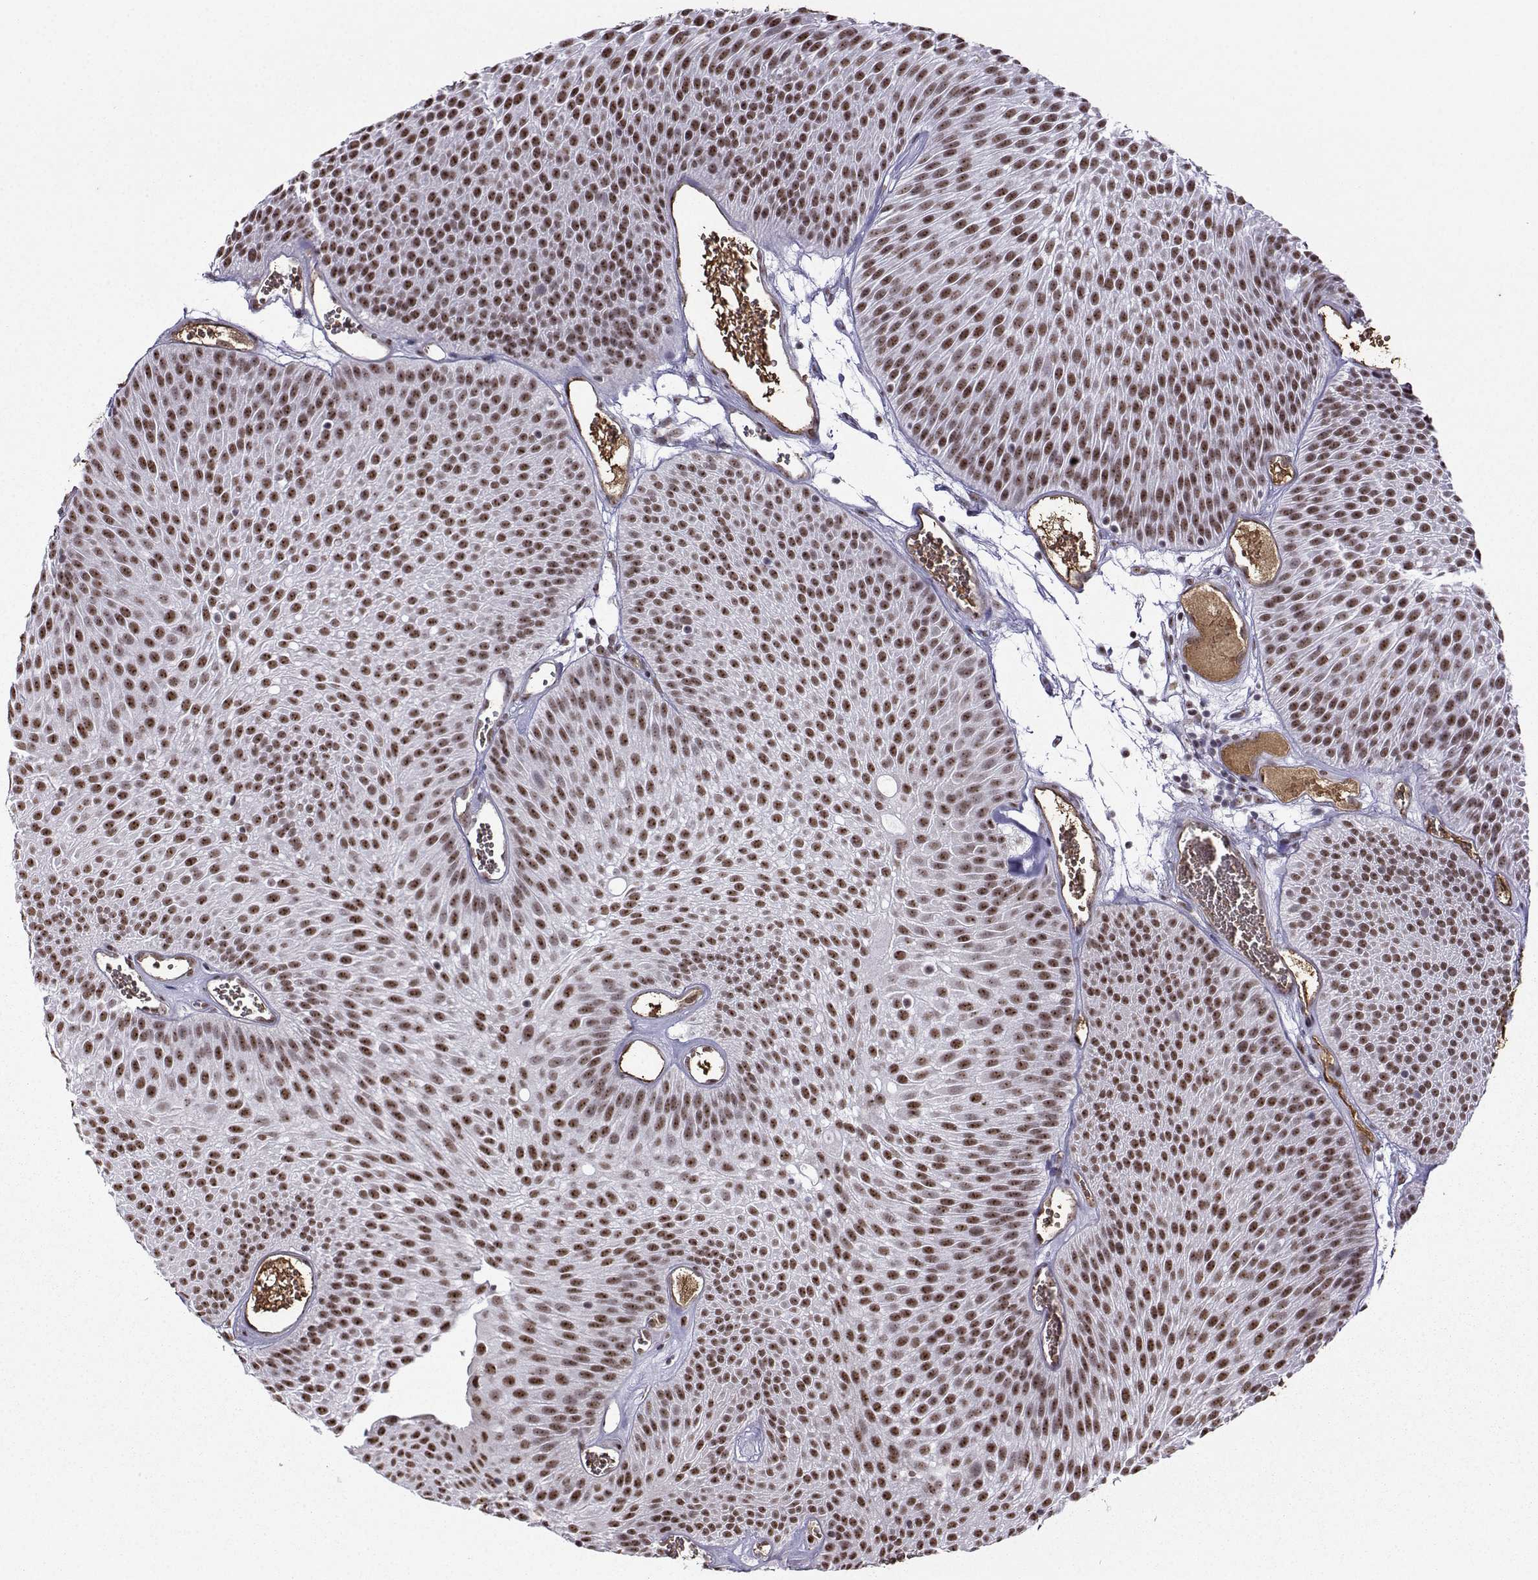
{"staining": {"intensity": "strong", "quantity": ">75%", "location": "nuclear"}, "tissue": "urothelial cancer", "cell_type": "Tumor cells", "image_type": "cancer", "snomed": [{"axis": "morphology", "description": "Urothelial carcinoma, Low grade"}, {"axis": "topography", "description": "Urinary bladder"}], "caption": "Human urothelial carcinoma (low-grade) stained for a protein (brown) reveals strong nuclear positive expression in about >75% of tumor cells.", "gene": "CCNK", "patient": {"sex": "male", "age": 52}}